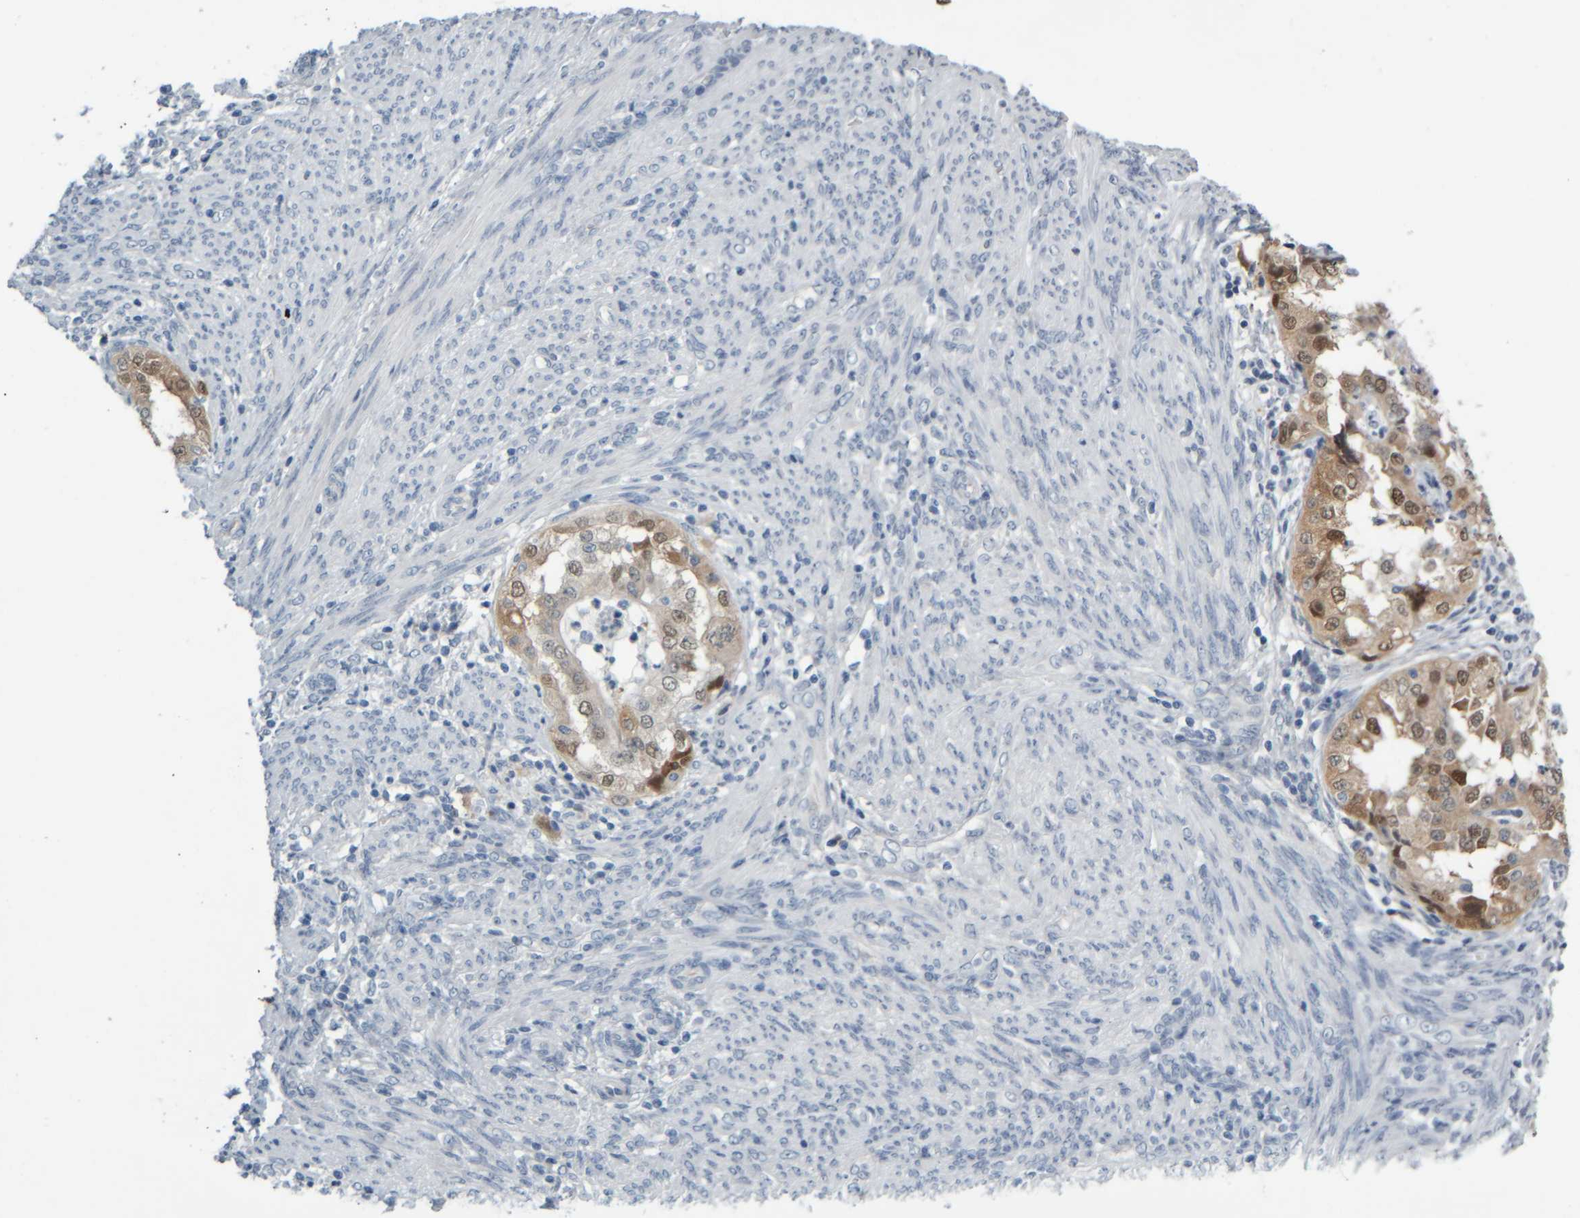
{"staining": {"intensity": "weak", "quantity": ">75%", "location": "cytoplasmic/membranous,nuclear"}, "tissue": "endometrial cancer", "cell_type": "Tumor cells", "image_type": "cancer", "snomed": [{"axis": "morphology", "description": "Adenocarcinoma, NOS"}, {"axis": "topography", "description": "Endometrium"}], "caption": "High-magnification brightfield microscopy of endometrial cancer (adenocarcinoma) stained with DAB (3,3'-diaminobenzidine) (brown) and counterstained with hematoxylin (blue). tumor cells exhibit weak cytoplasmic/membranous and nuclear positivity is identified in about>75% of cells.", "gene": "COL14A1", "patient": {"sex": "female", "age": 85}}